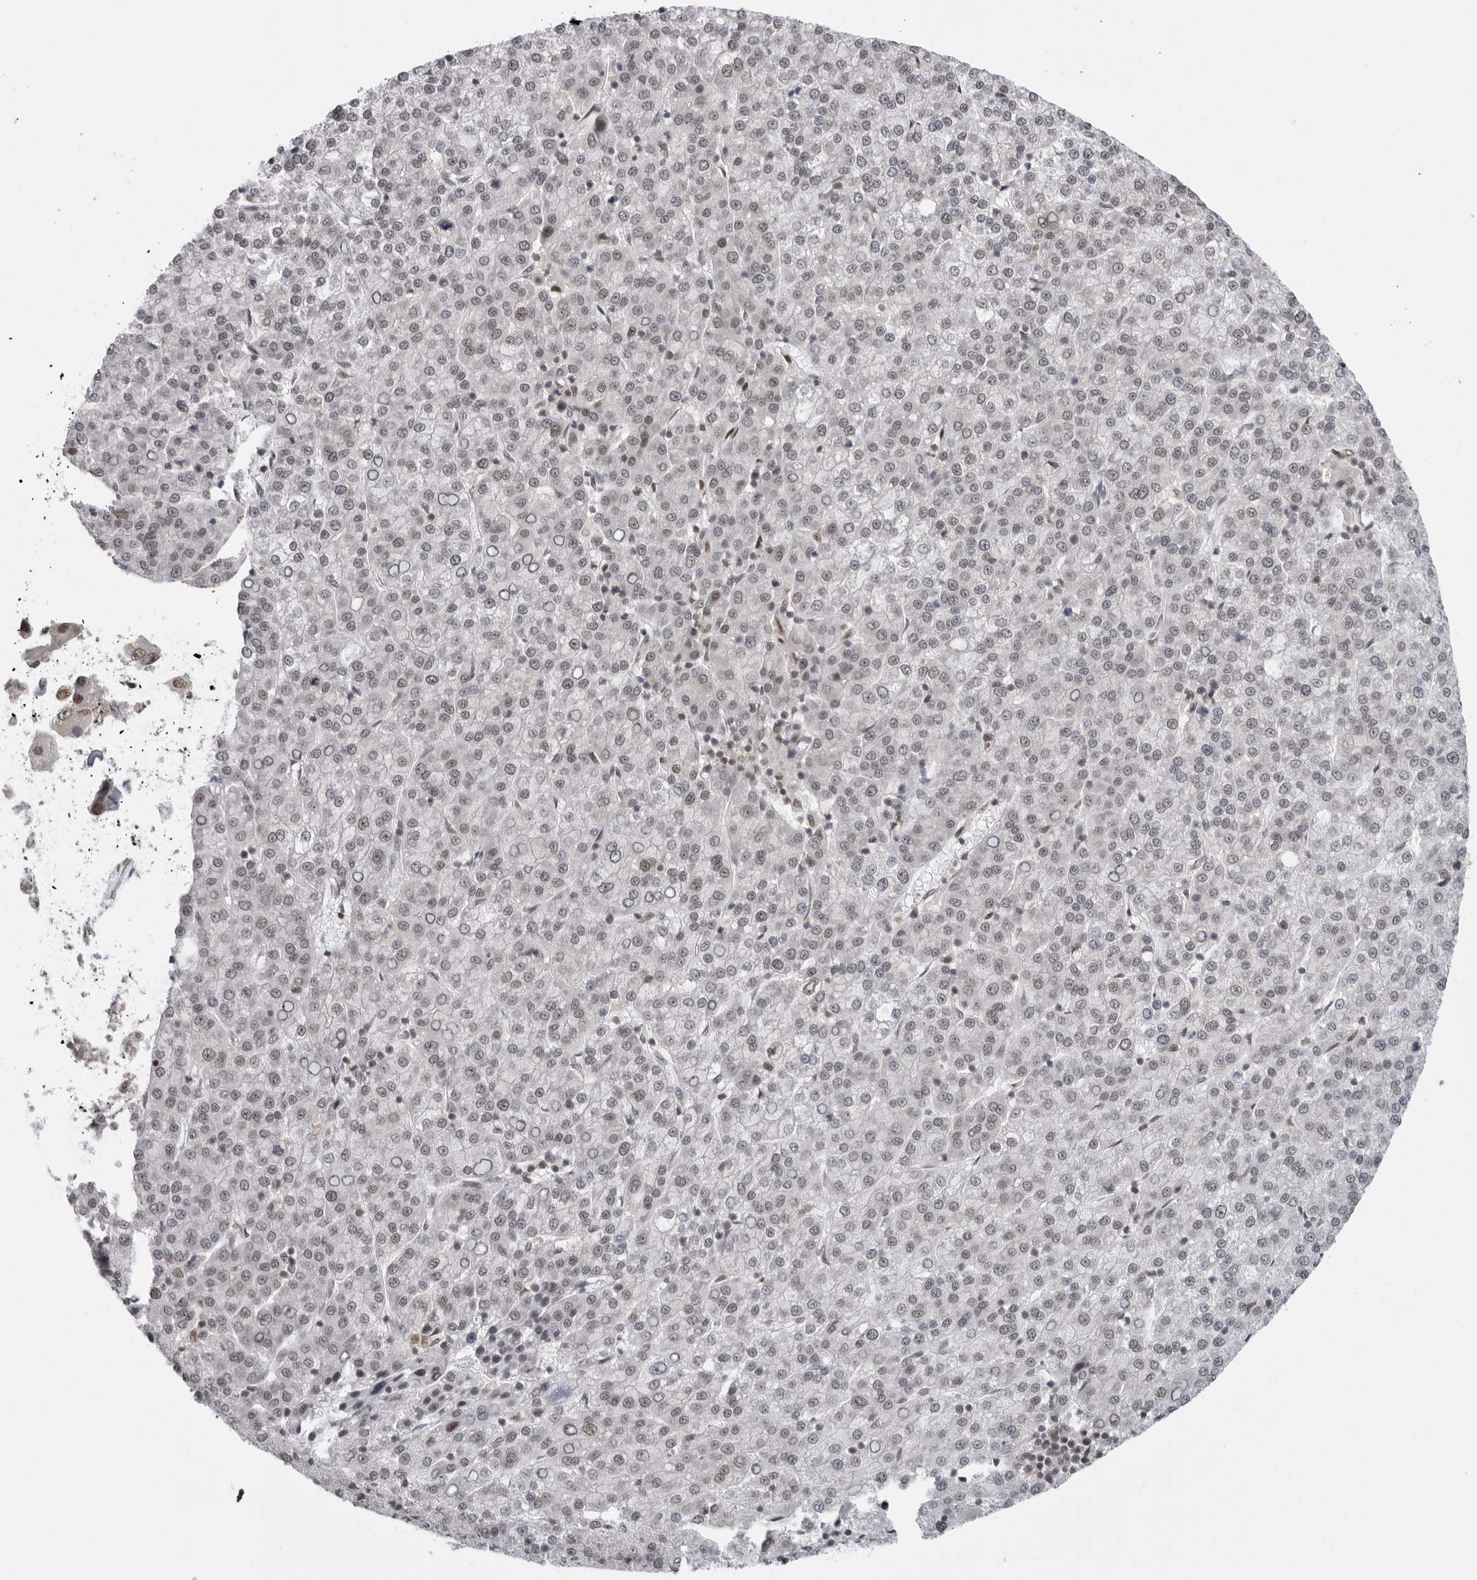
{"staining": {"intensity": "negative", "quantity": "none", "location": "none"}, "tissue": "liver cancer", "cell_type": "Tumor cells", "image_type": "cancer", "snomed": [{"axis": "morphology", "description": "Carcinoma, Hepatocellular, NOS"}, {"axis": "topography", "description": "Liver"}], "caption": "An image of human liver cancer (hepatocellular carcinoma) is negative for staining in tumor cells.", "gene": "RPA2", "patient": {"sex": "female", "age": 58}}